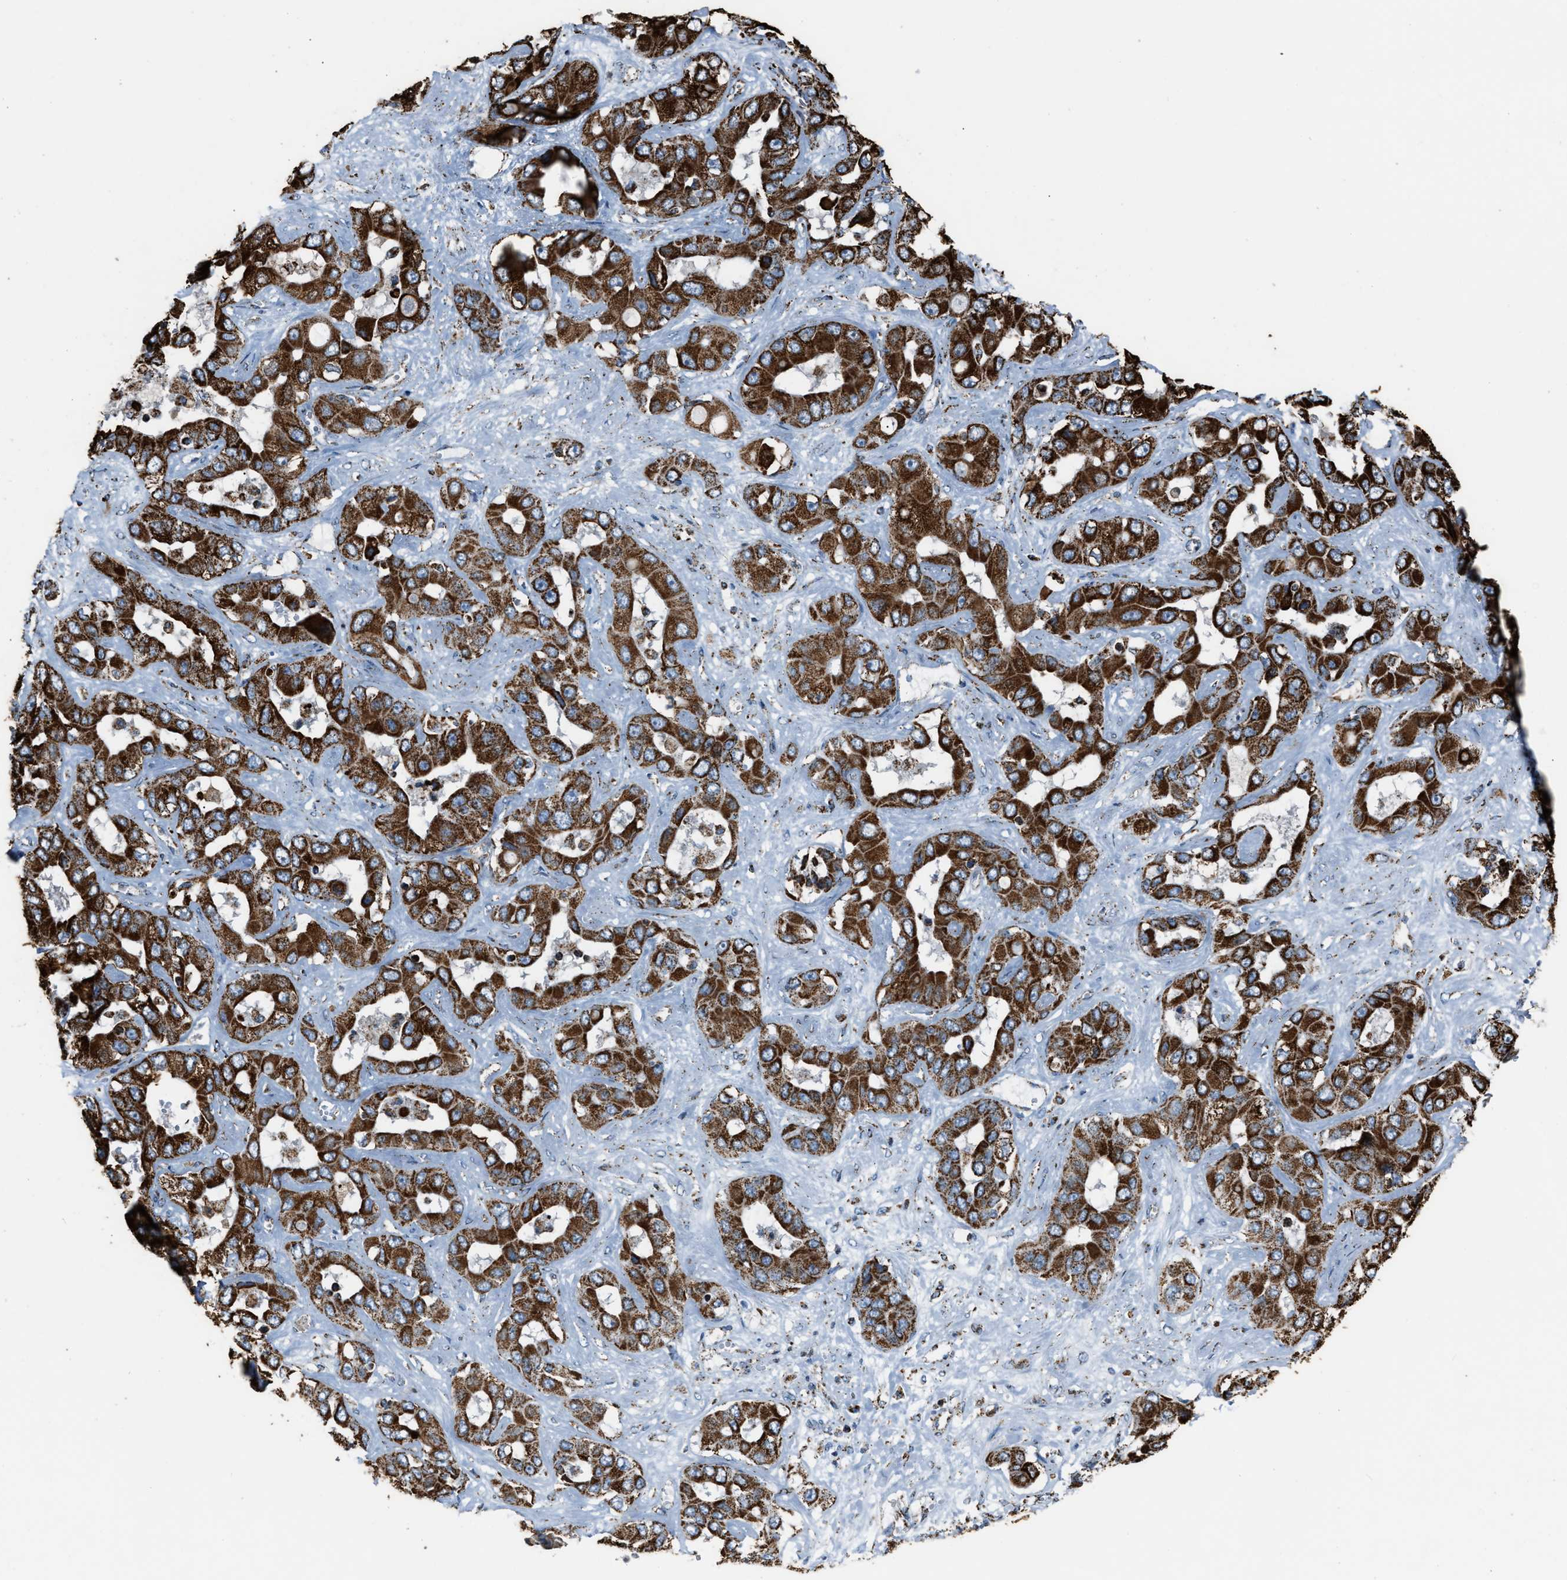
{"staining": {"intensity": "strong", "quantity": ">75%", "location": "cytoplasmic/membranous"}, "tissue": "liver cancer", "cell_type": "Tumor cells", "image_type": "cancer", "snomed": [{"axis": "morphology", "description": "Cholangiocarcinoma"}, {"axis": "topography", "description": "Liver"}], "caption": "Immunohistochemical staining of cholangiocarcinoma (liver) demonstrates high levels of strong cytoplasmic/membranous staining in approximately >75% of tumor cells. (IHC, brightfield microscopy, high magnification).", "gene": "MDH2", "patient": {"sex": "female", "age": 52}}